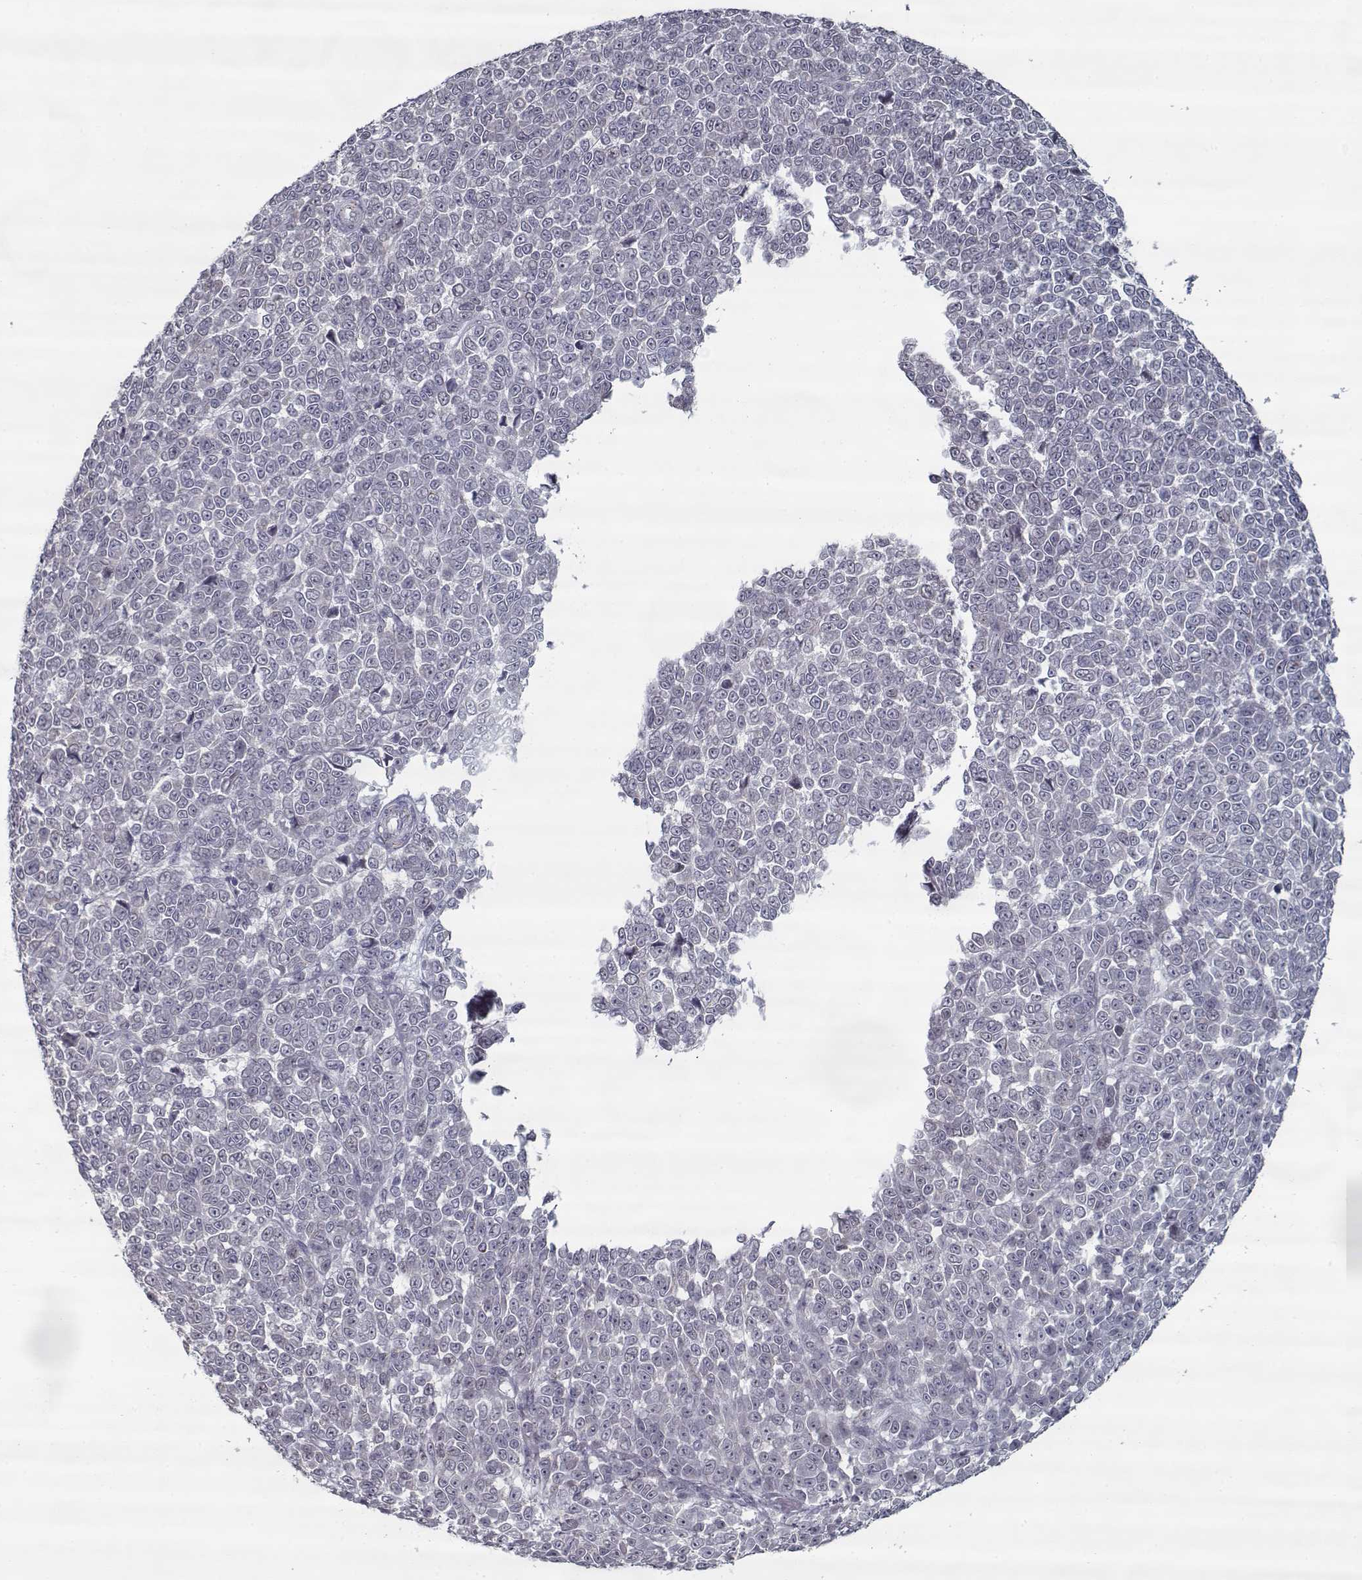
{"staining": {"intensity": "negative", "quantity": "none", "location": "none"}, "tissue": "melanoma", "cell_type": "Tumor cells", "image_type": "cancer", "snomed": [{"axis": "morphology", "description": "Malignant melanoma, NOS"}, {"axis": "topography", "description": "Skin"}], "caption": "Immunohistochemical staining of melanoma shows no significant positivity in tumor cells. (IHC, brightfield microscopy, high magnification).", "gene": "SEC16B", "patient": {"sex": "female", "age": 95}}